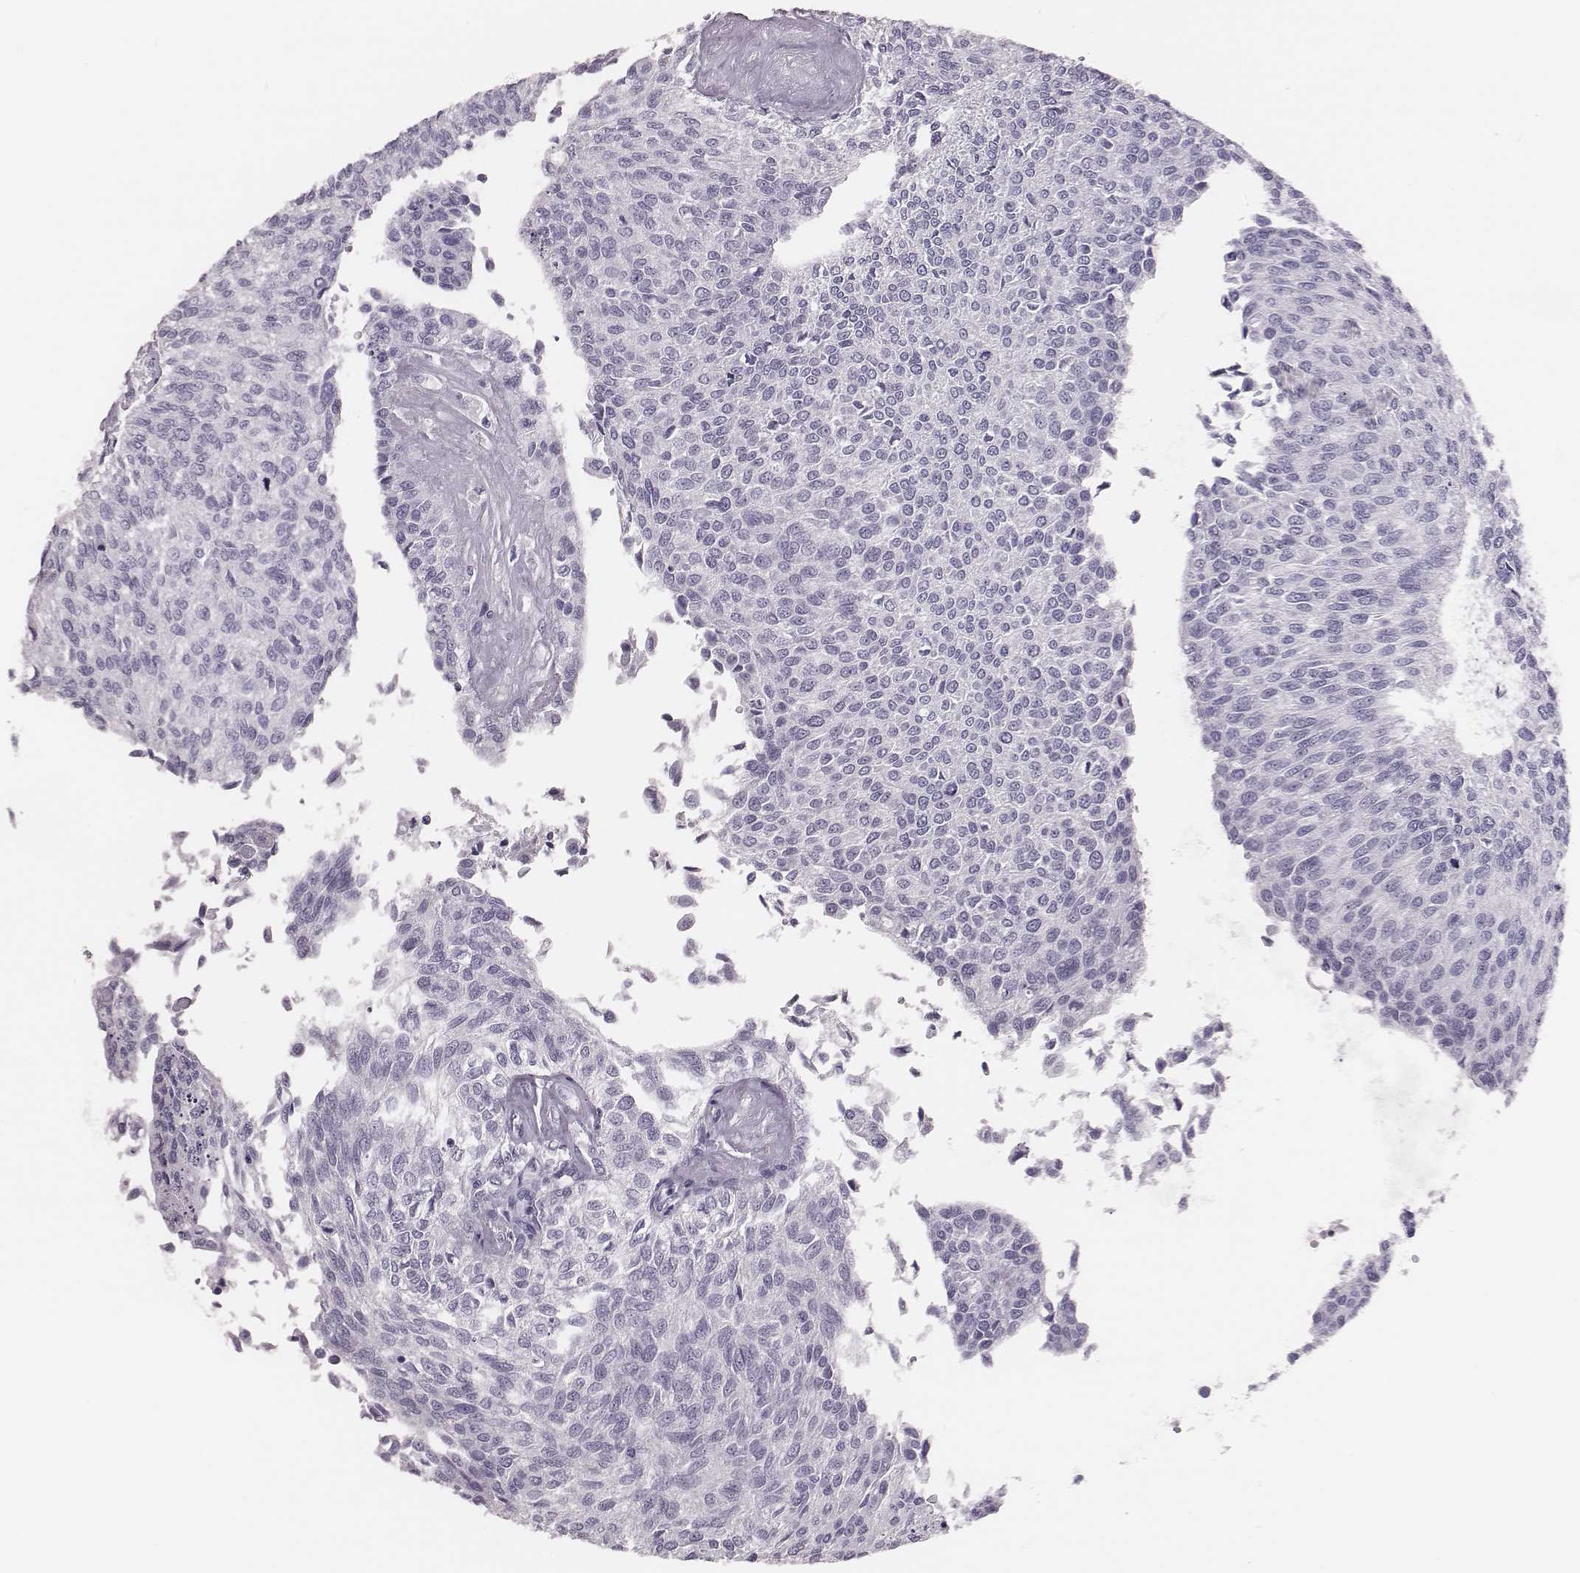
{"staining": {"intensity": "negative", "quantity": "none", "location": "none"}, "tissue": "urothelial cancer", "cell_type": "Tumor cells", "image_type": "cancer", "snomed": [{"axis": "morphology", "description": "Urothelial carcinoma, NOS"}, {"axis": "topography", "description": "Urinary bladder"}], "caption": "Micrograph shows no protein positivity in tumor cells of transitional cell carcinoma tissue.", "gene": "H1-6", "patient": {"sex": "male", "age": 55}}